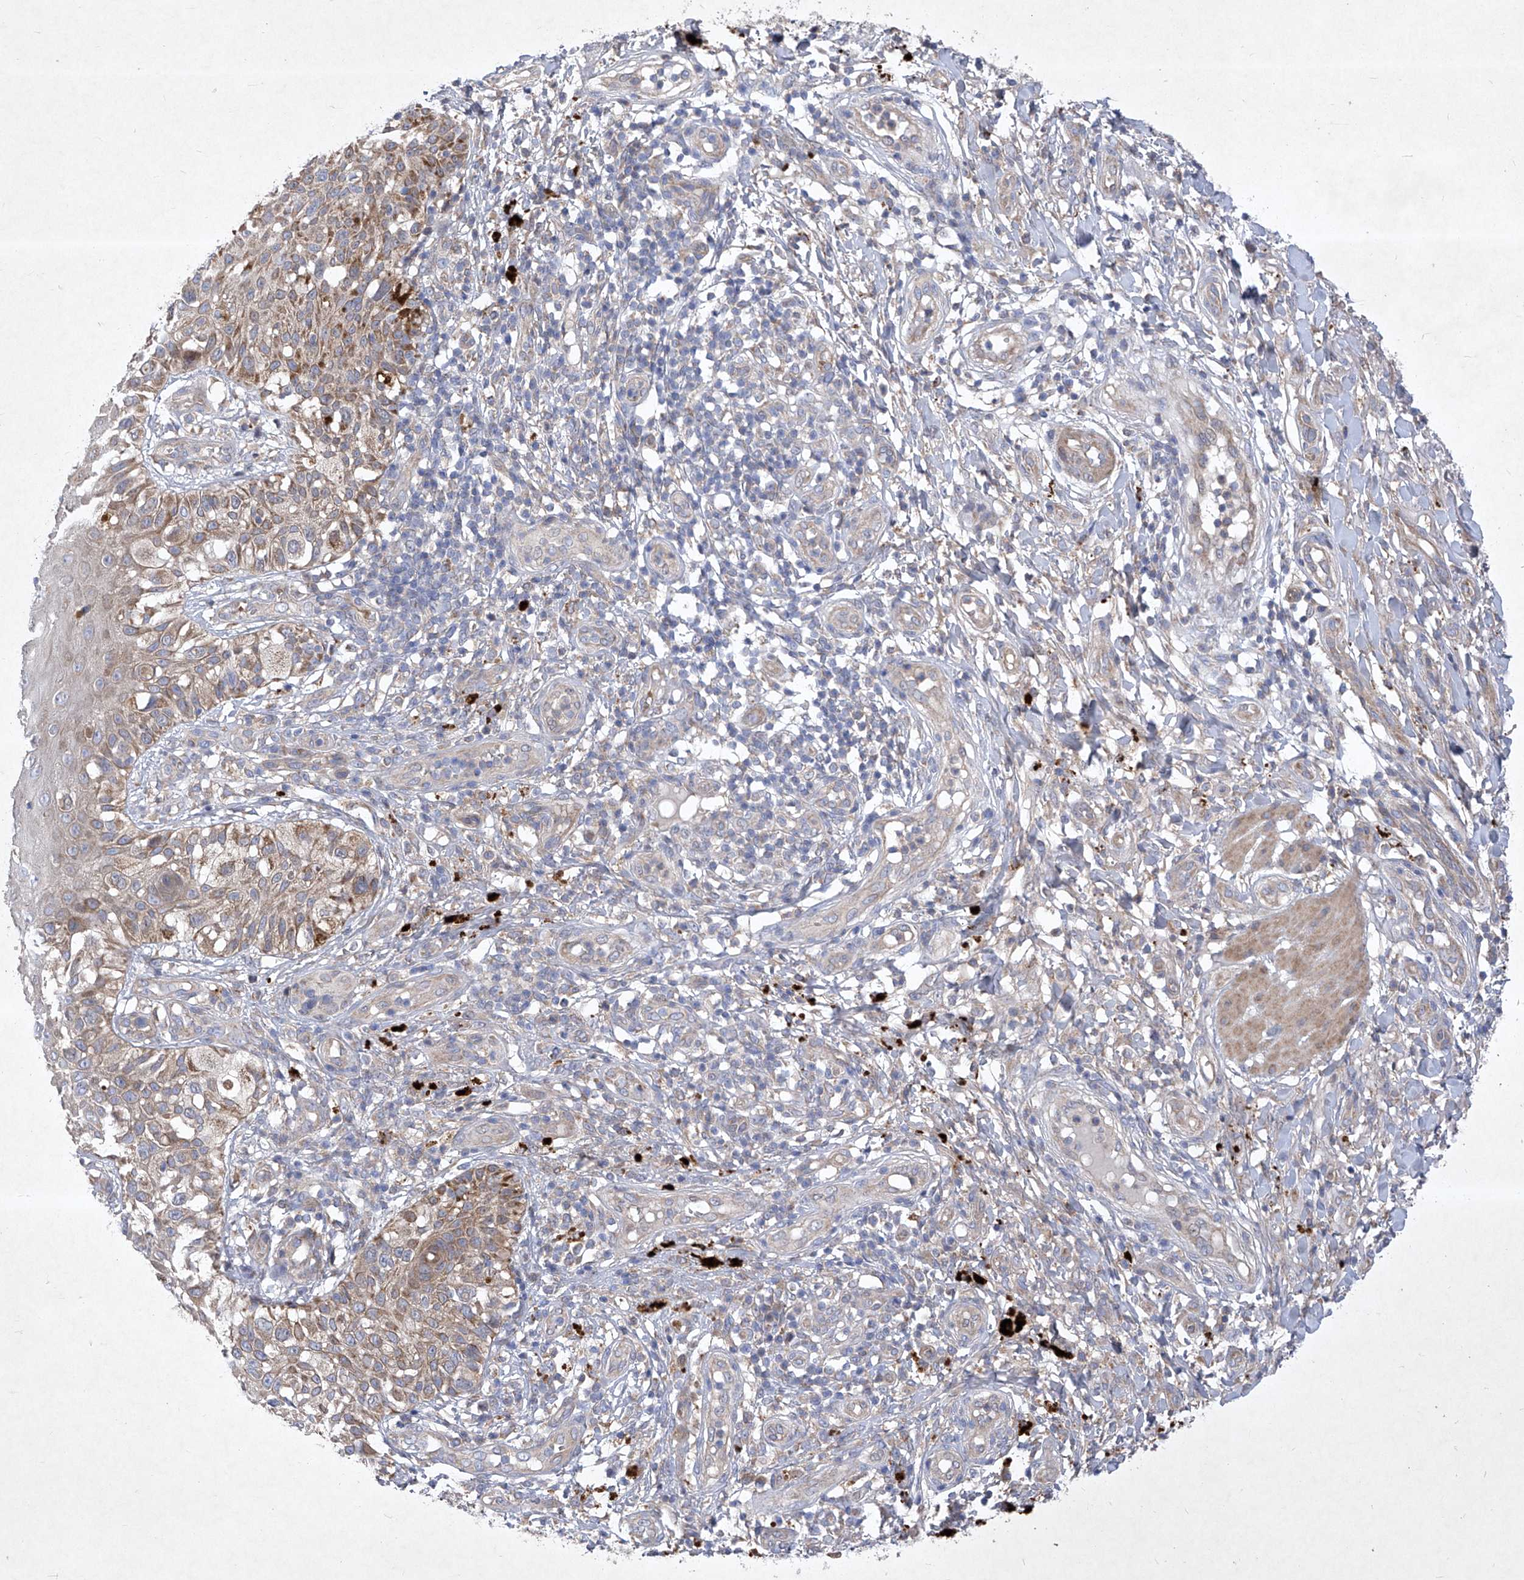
{"staining": {"intensity": "weak", "quantity": "25%-75%", "location": "cytoplasmic/membranous"}, "tissue": "melanoma", "cell_type": "Tumor cells", "image_type": "cancer", "snomed": [{"axis": "morphology", "description": "Malignant melanoma, NOS"}, {"axis": "topography", "description": "Skin"}], "caption": "A micrograph showing weak cytoplasmic/membranous positivity in about 25%-75% of tumor cells in malignant melanoma, as visualized by brown immunohistochemical staining.", "gene": "COQ3", "patient": {"sex": "female", "age": 81}}